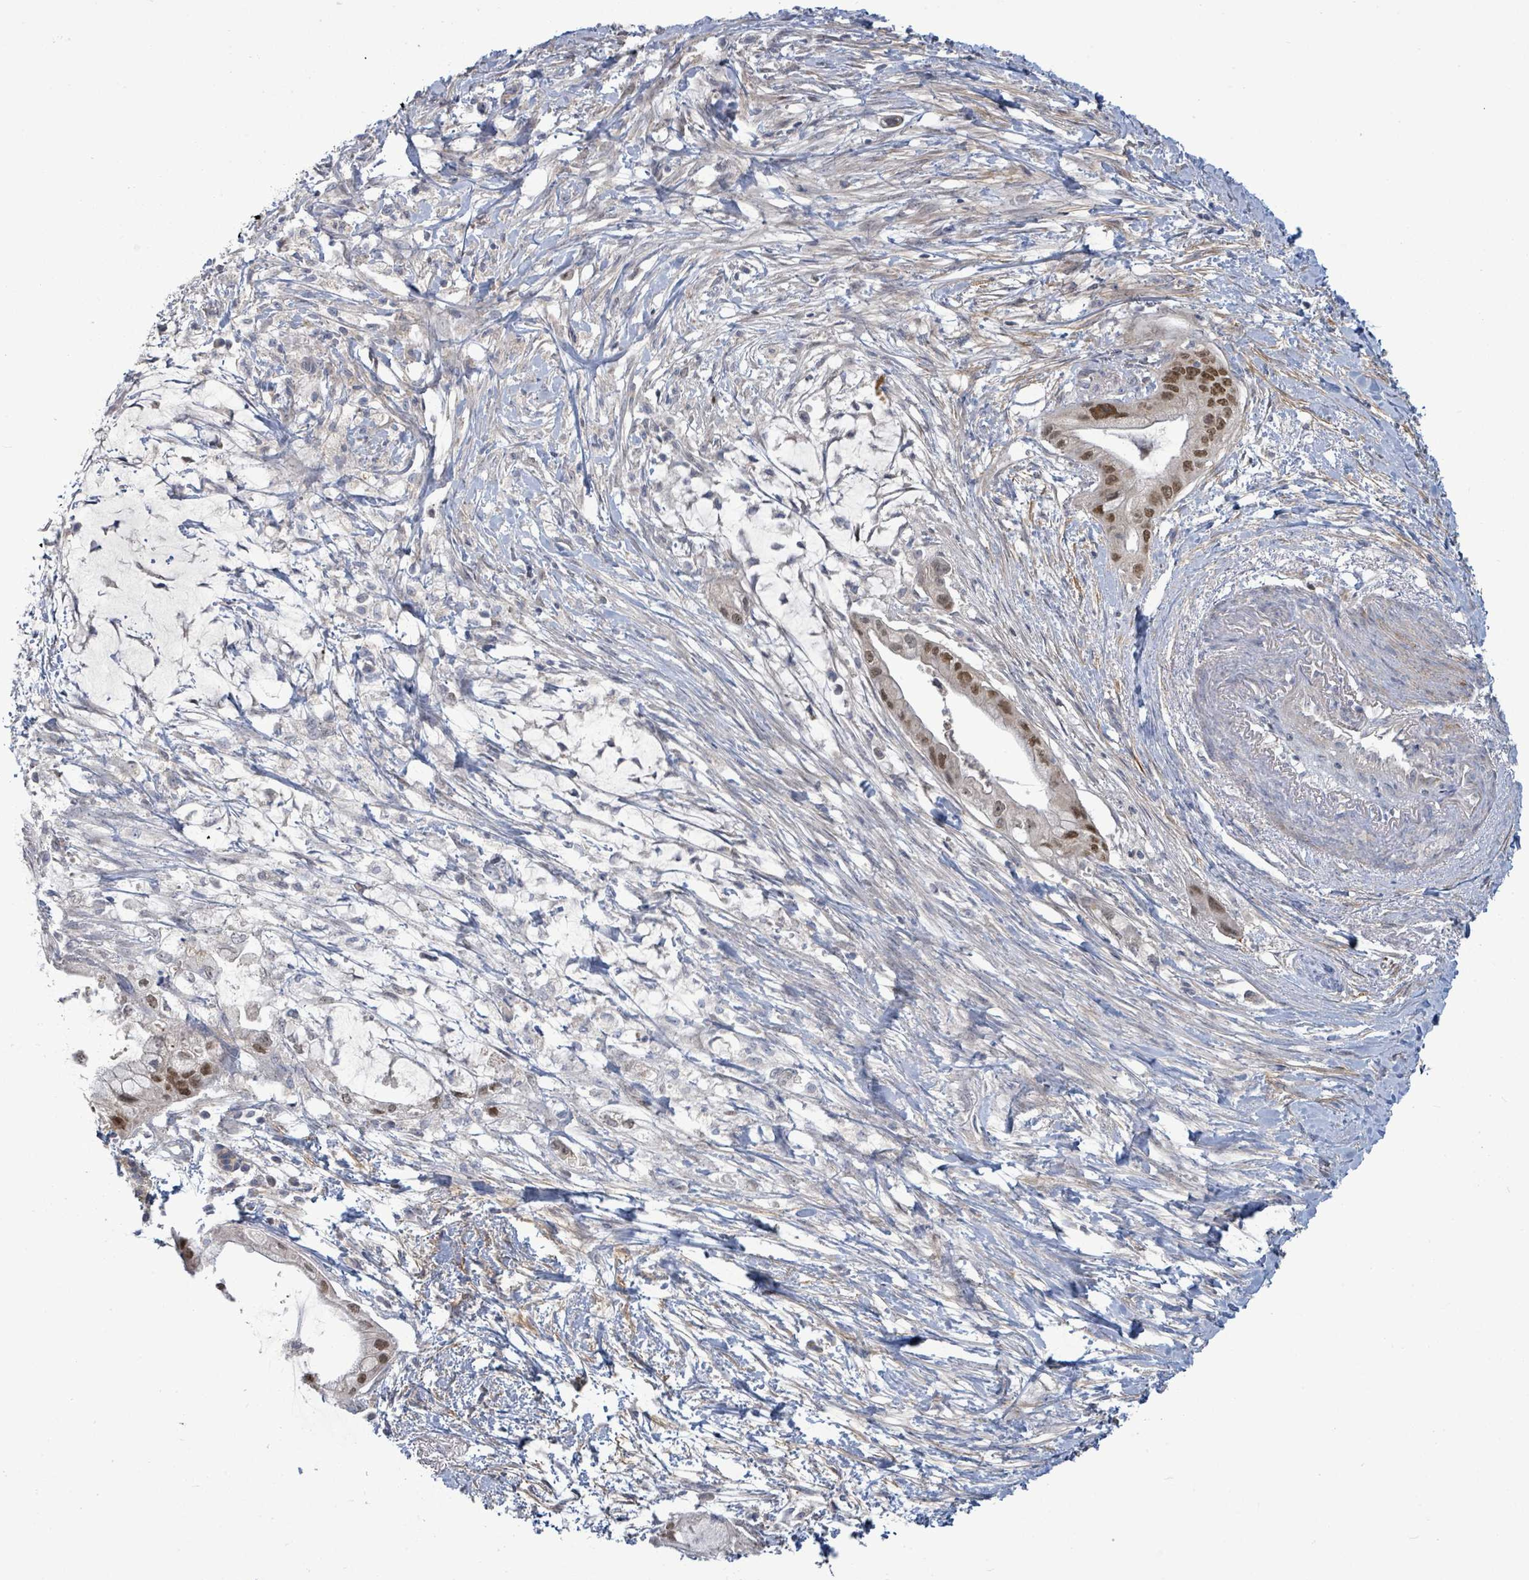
{"staining": {"intensity": "moderate", "quantity": ">75%", "location": "nuclear"}, "tissue": "pancreatic cancer", "cell_type": "Tumor cells", "image_type": "cancer", "snomed": [{"axis": "morphology", "description": "Adenocarcinoma, NOS"}, {"axis": "topography", "description": "Pancreas"}], "caption": "The immunohistochemical stain highlights moderate nuclear expression in tumor cells of pancreatic adenocarcinoma tissue. (Stains: DAB in brown, nuclei in blue, Microscopy: brightfield microscopy at high magnification).", "gene": "ZFPM1", "patient": {"sex": "male", "age": 48}}